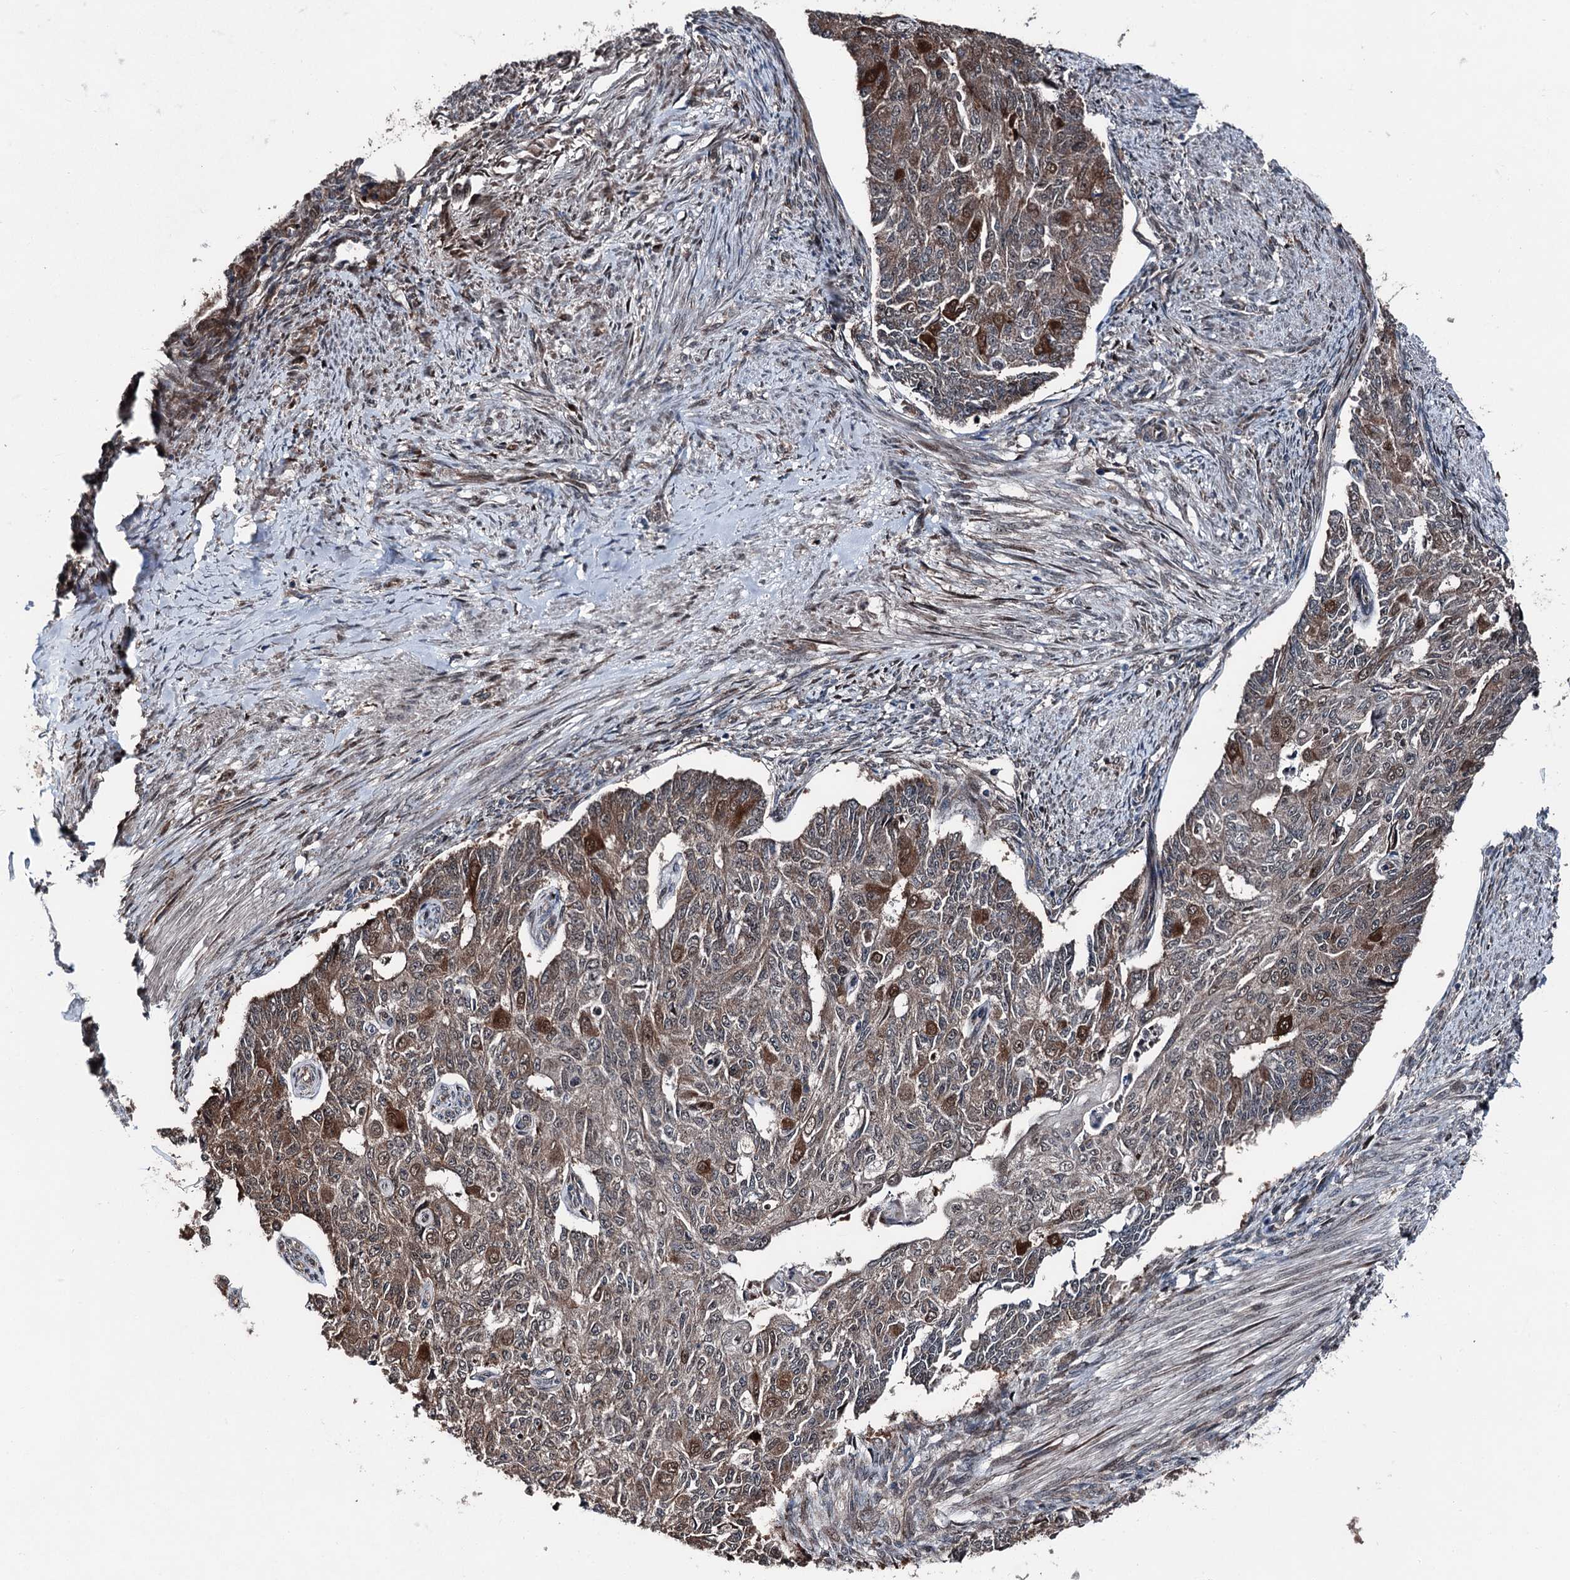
{"staining": {"intensity": "strong", "quantity": "<25%", "location": "cytoplasmic/membranous"}, "tissue": "endometrial cancer", "cell_type": "Tumor cells", "image_type": "cancer", "snomed": [{"axis": "morphology", "description": "Adenocarcinoma, NOS"}, {"axis": "topography", "description": "Endometrium"}], "caption": "Human adenocarcinoma (endometrial) stained with a protein marker demonstrates strong staining in tumor cells.", "gene": "PSMD13", "patient": {"sex": "female", "age": 32}}